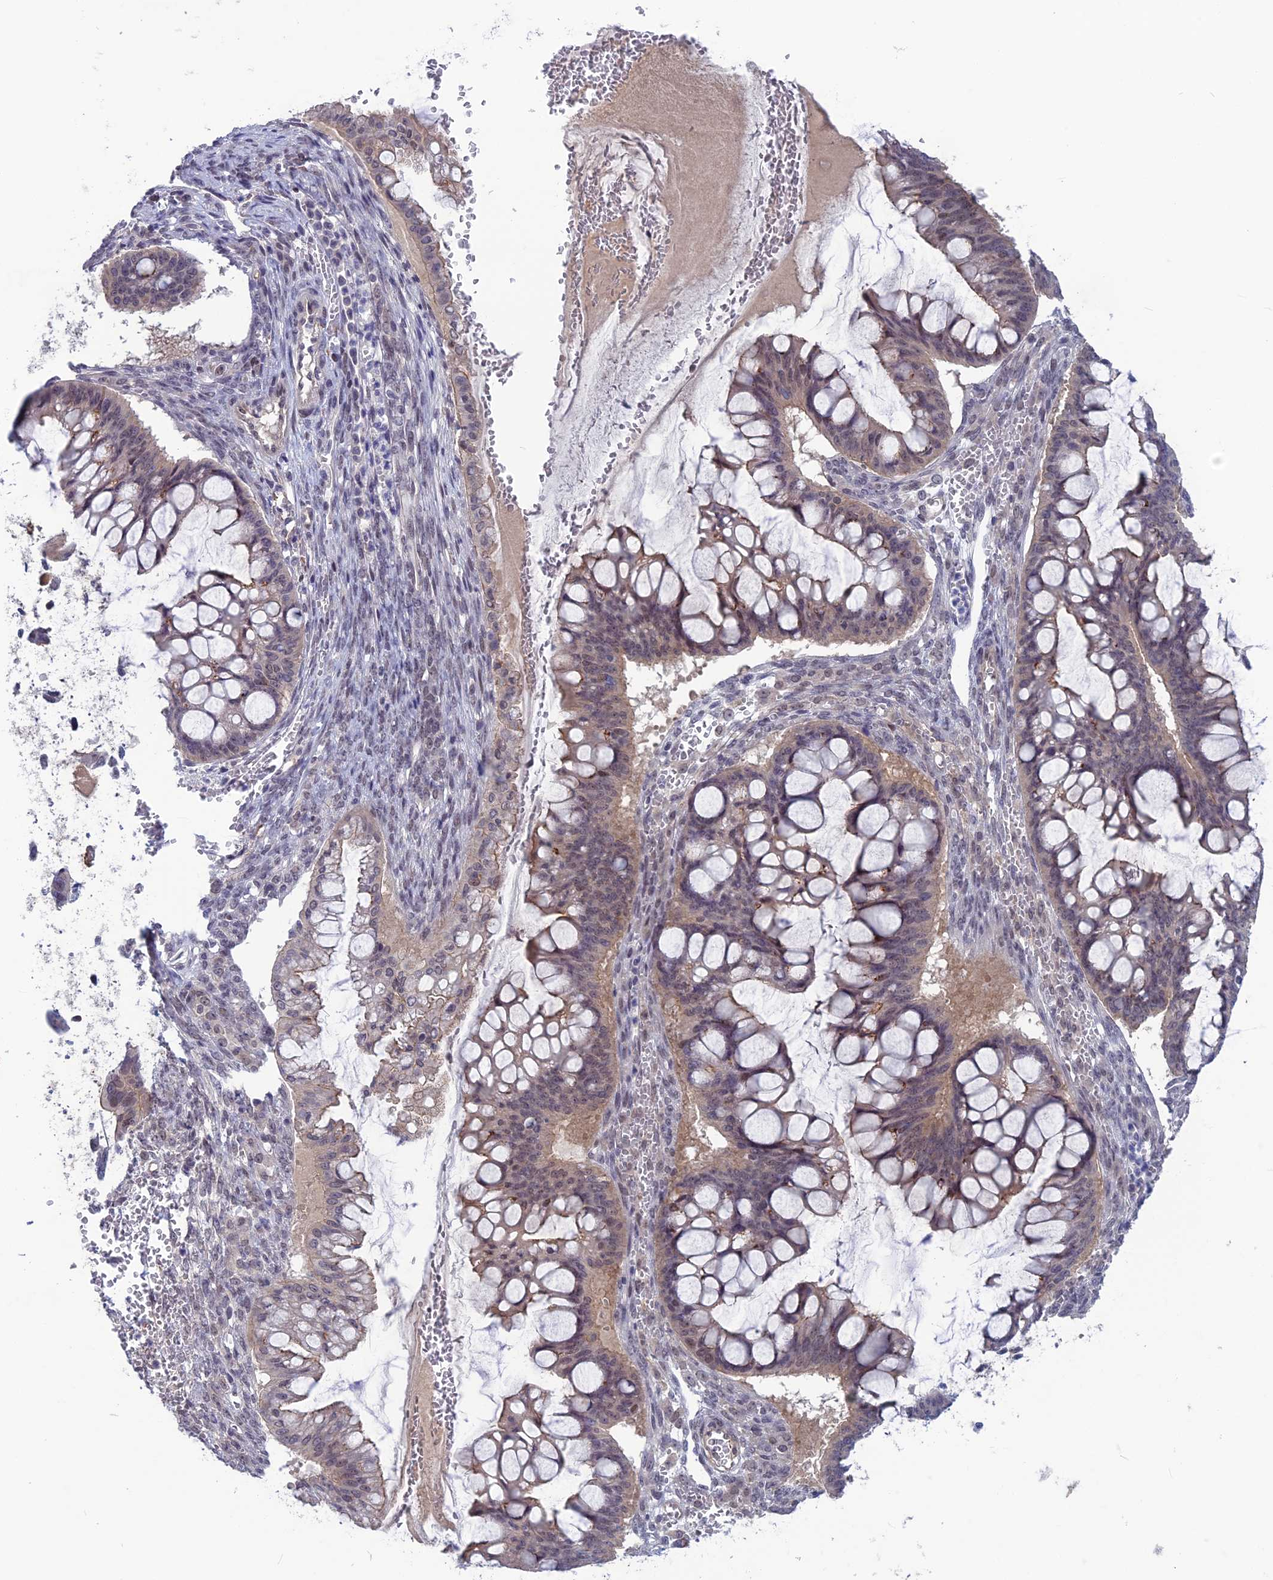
{"staining": {"intensity": "weak", "quantity": "25%-75%", "location": "cytoplasmic/membranous"}, "tissue": "ovarian cancer", "cell_type": "Tumor cells", "image_type": "cancer", "snomed": [{"axis": "morphology", "description": "Cystadenocarcinoma, mucinous, NOS"}, {"axis": "topography", "description": "Ovary"}], "caption": "The photomicrograph exhibits a brown stain indicating the presence of a protein in the cytoplasmic/membranous of tumor cells in ovarian mucinous cystadenocarcinoma.", "gene": "FKBPL", "patient": {"sex": "female", "age": 73}}